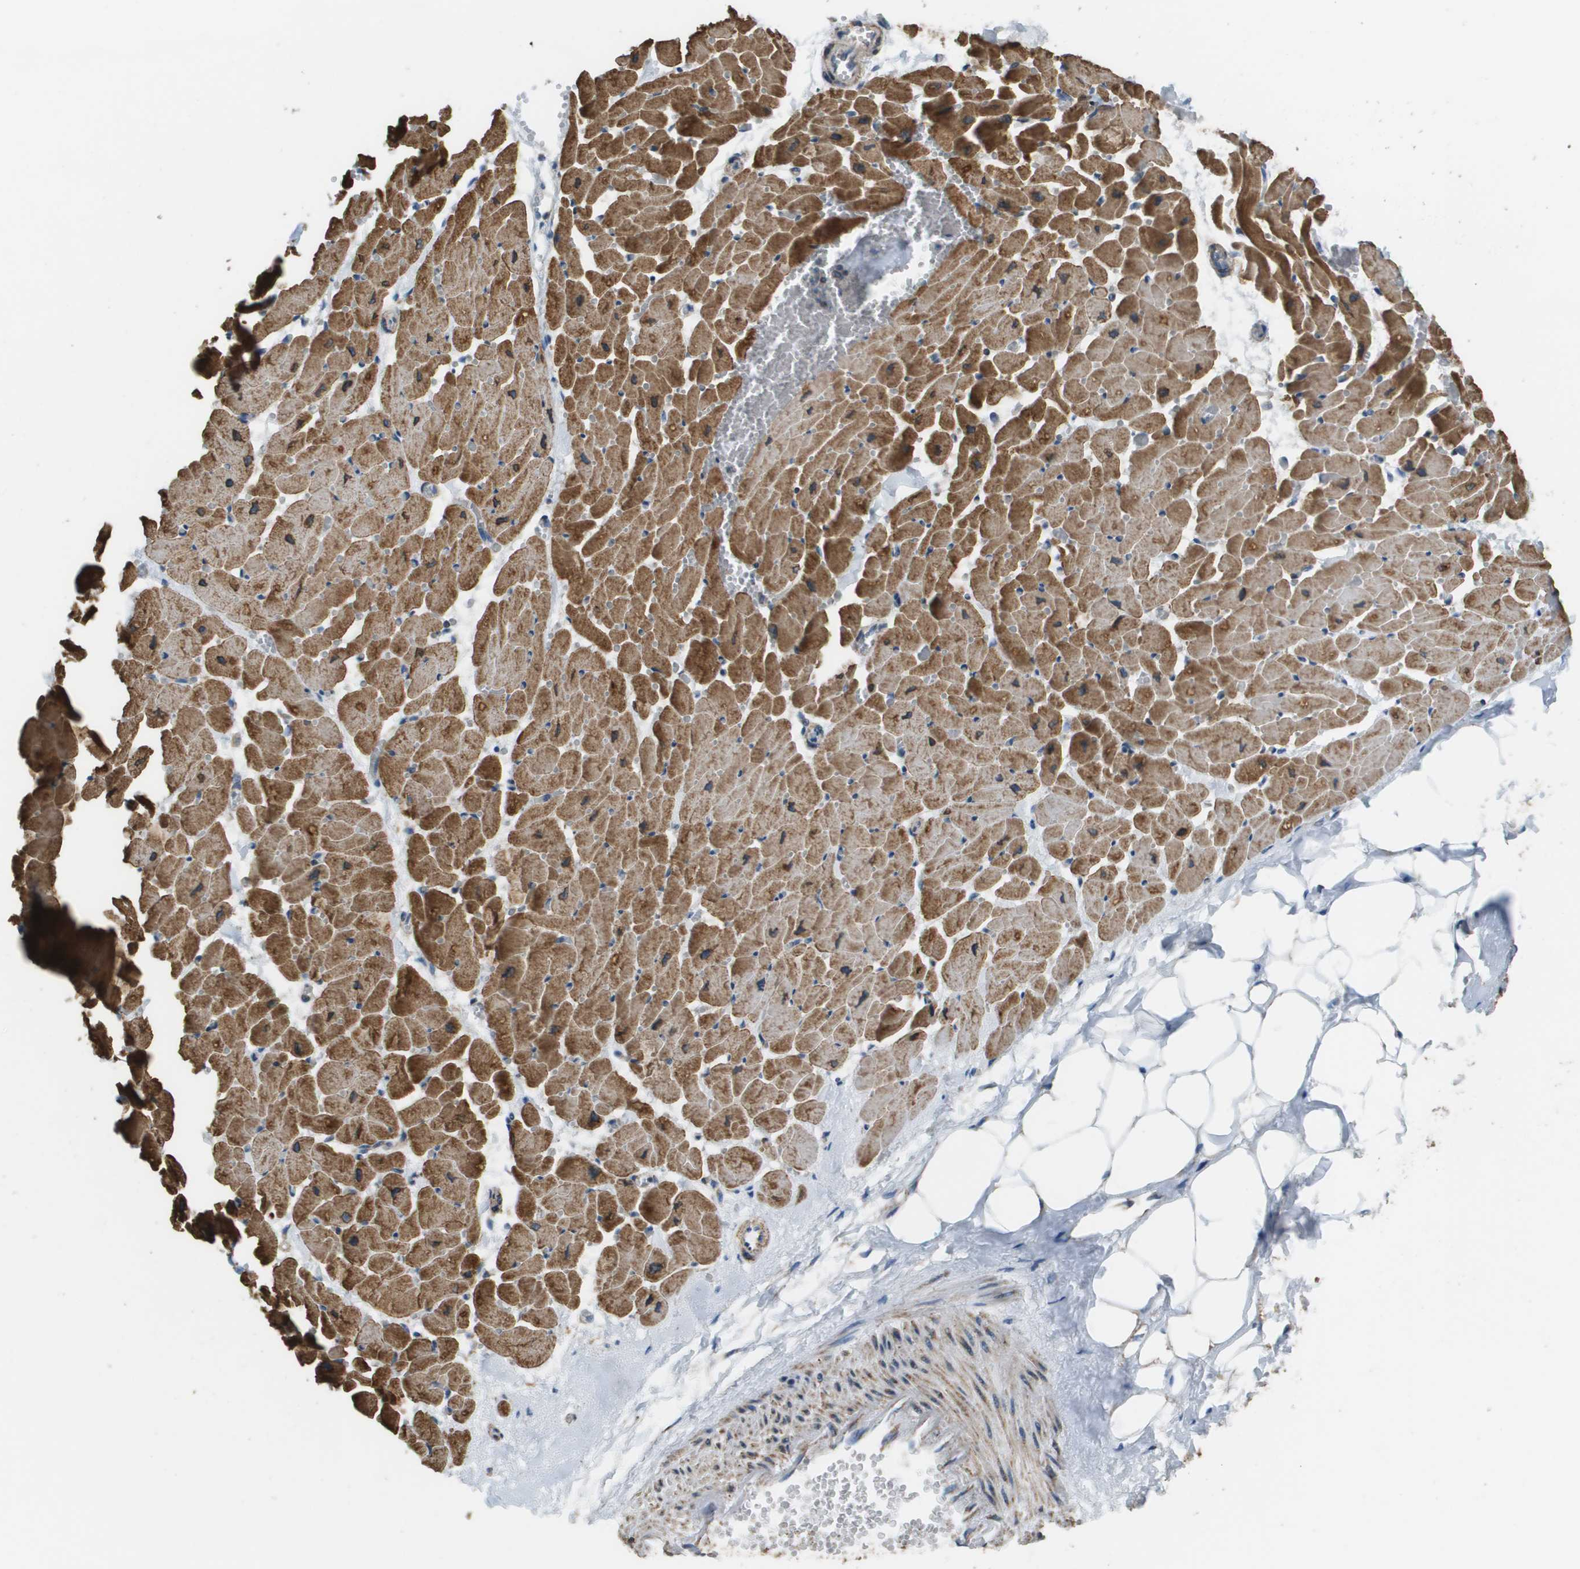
{"staining": {"intensity": "moderate", "quantity": ">75%", "location": "cytoplasmic/membranous"}, "tissue": "heart muscle", "cell_type": "Cardiomyocytes", "image_type": "normal", "snomed": [{"axis": "morphology", "description": "Normal tissue, NOS"}, {"axis": "topography", "description": "Heart"}], "caption": "Protein expression analysis of normal human heart muscle reveals moderate cytoplasmic/membranous expression in approximately >75% of cardiomyocytes.", "gene": "TAOK3", "patient": {"sex": "female", "age": 19}}